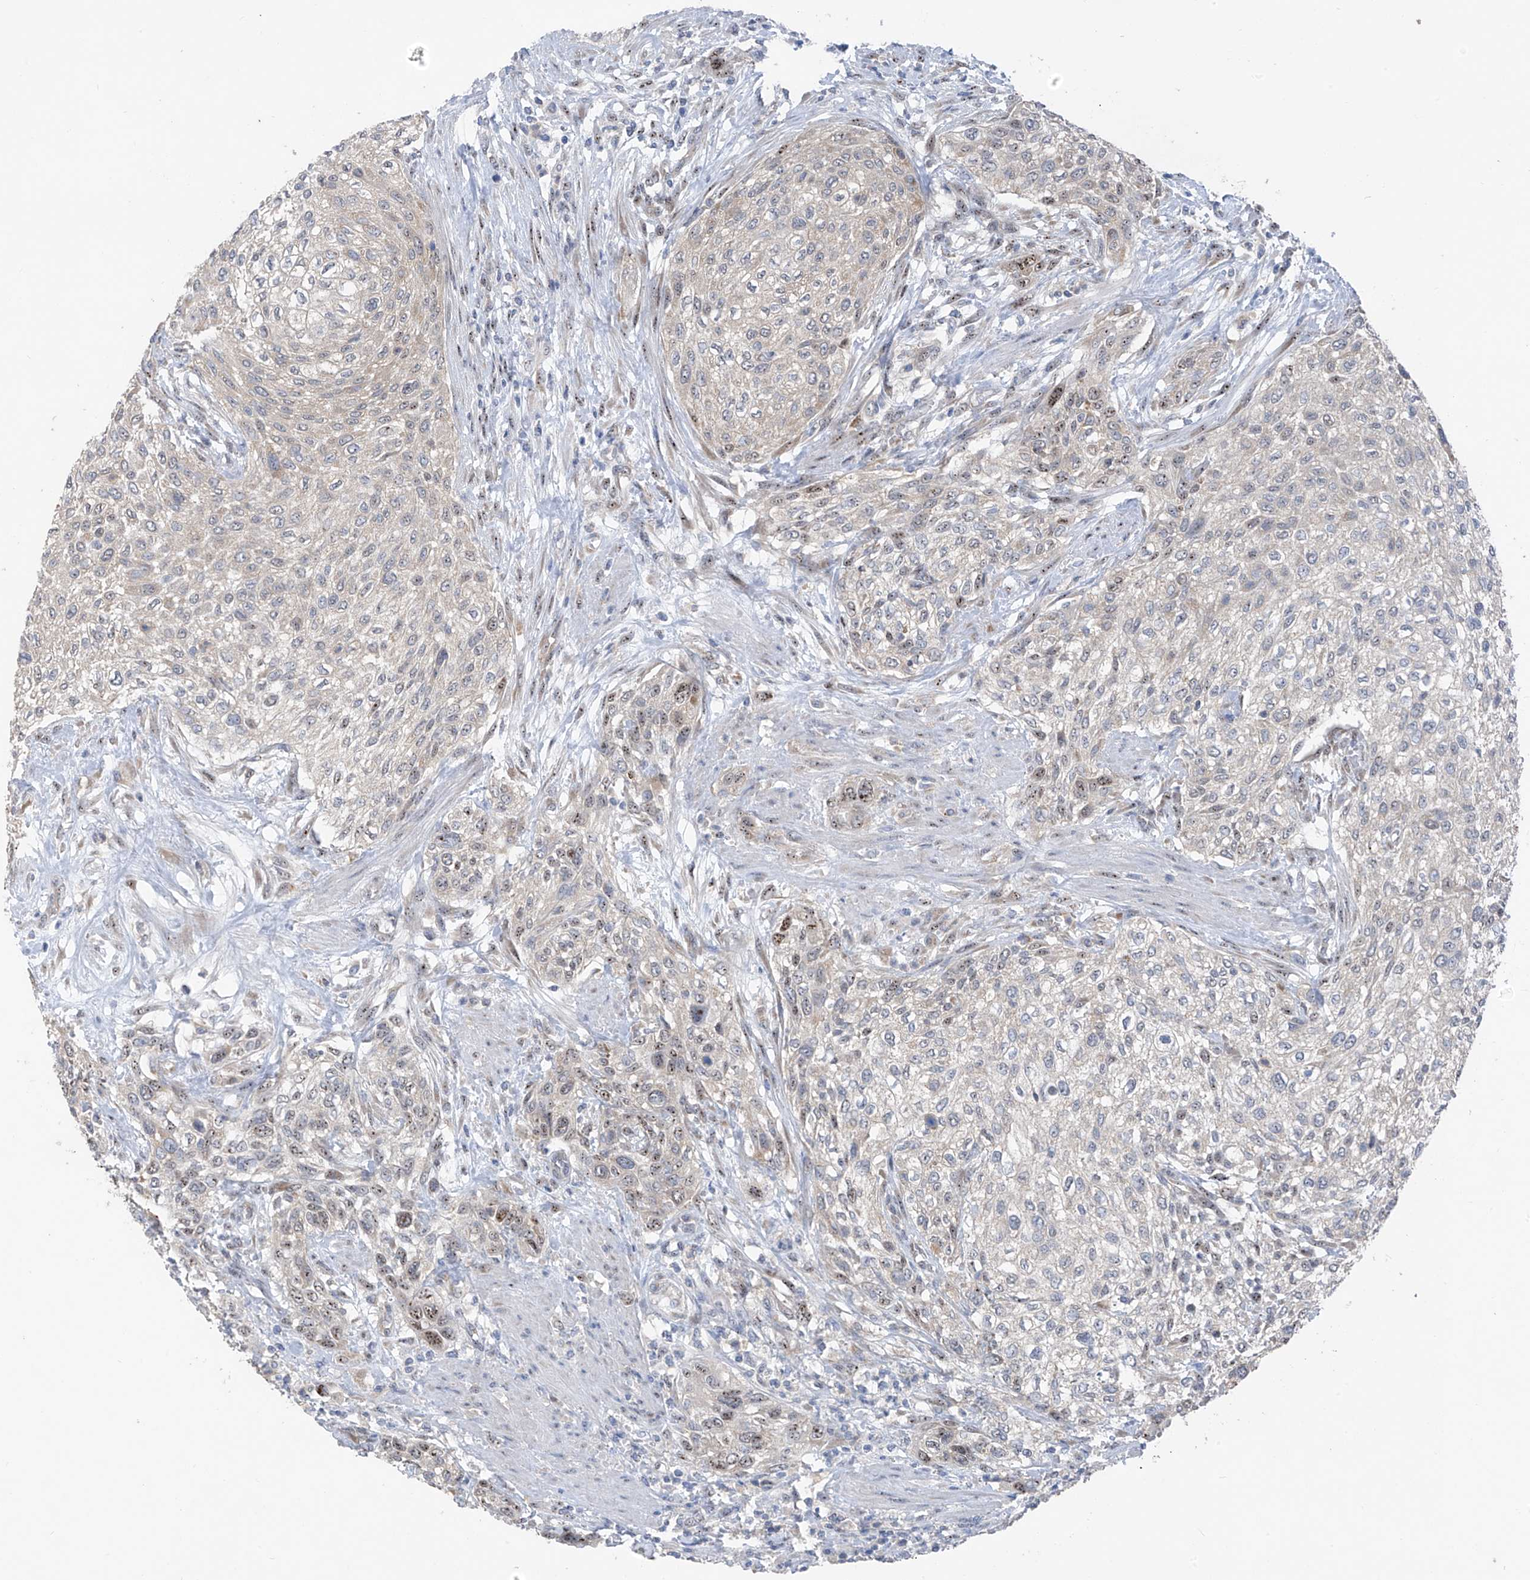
{"staining": {"intensity": "weak", "quantity": "<25%", "location": "nuclear"}, "tissue": "urothelial cancer", "cell_type": "Tumor cells", "image_type": "cancer", "snomed": [{"axis": "morphology", "description": "Urothelial carcinoma, High grade"}, {"axis": "topography", "description": "Urinary bladder"}], "caption": "Immunohistochemistry photomicrograph of human urothelial cancer stained for a protein (brown), which displays no positivity in tumor cells. Nuclei are stained in blue.", "gene": "RPL4", "patient": {"sex": "male", "age": 35}}